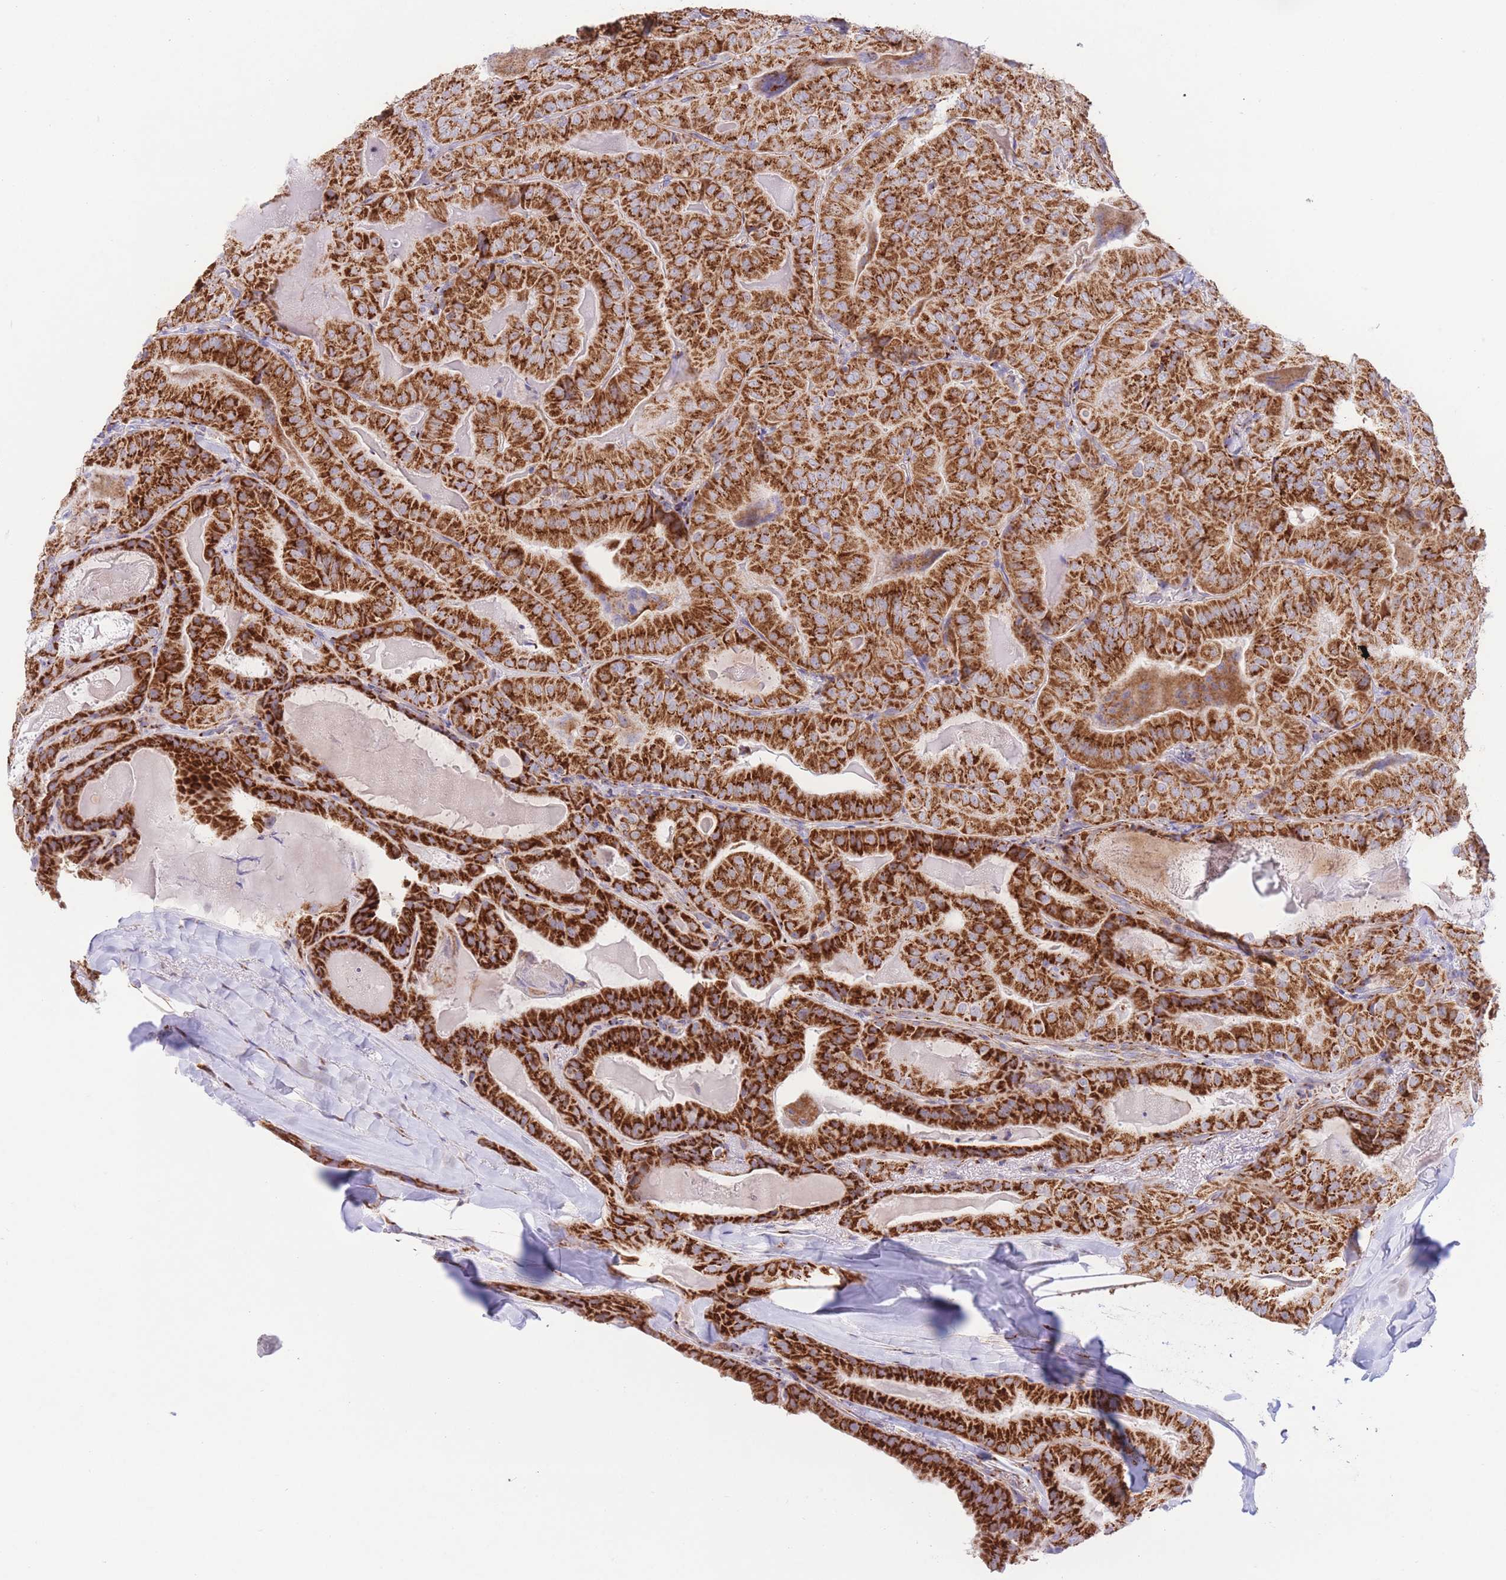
{"staining": {"intensity": "strong", "quantity": ">75%", "location": "cytoplasmic/membranous"}, "tissue": "thyroid cancer", "cell_type": "Tumor cells", "image_type": "cancer", "snomed": [{"axis": "morphology", "description": "Papillary adenocarcinoma, NOS"}, {"axis": "topography", "description": "Thyroid gland"}], "caption": "DAB (3,3'-diaminobenzidine) immunohistochemical staining of thyroid papillary adenocarcinoma exhibits strong cytoplasmic/membranous protein positivity in about >75% of tumor cells.", "gene": "MPND", "patient": {"sex": "female", "age": 68}}